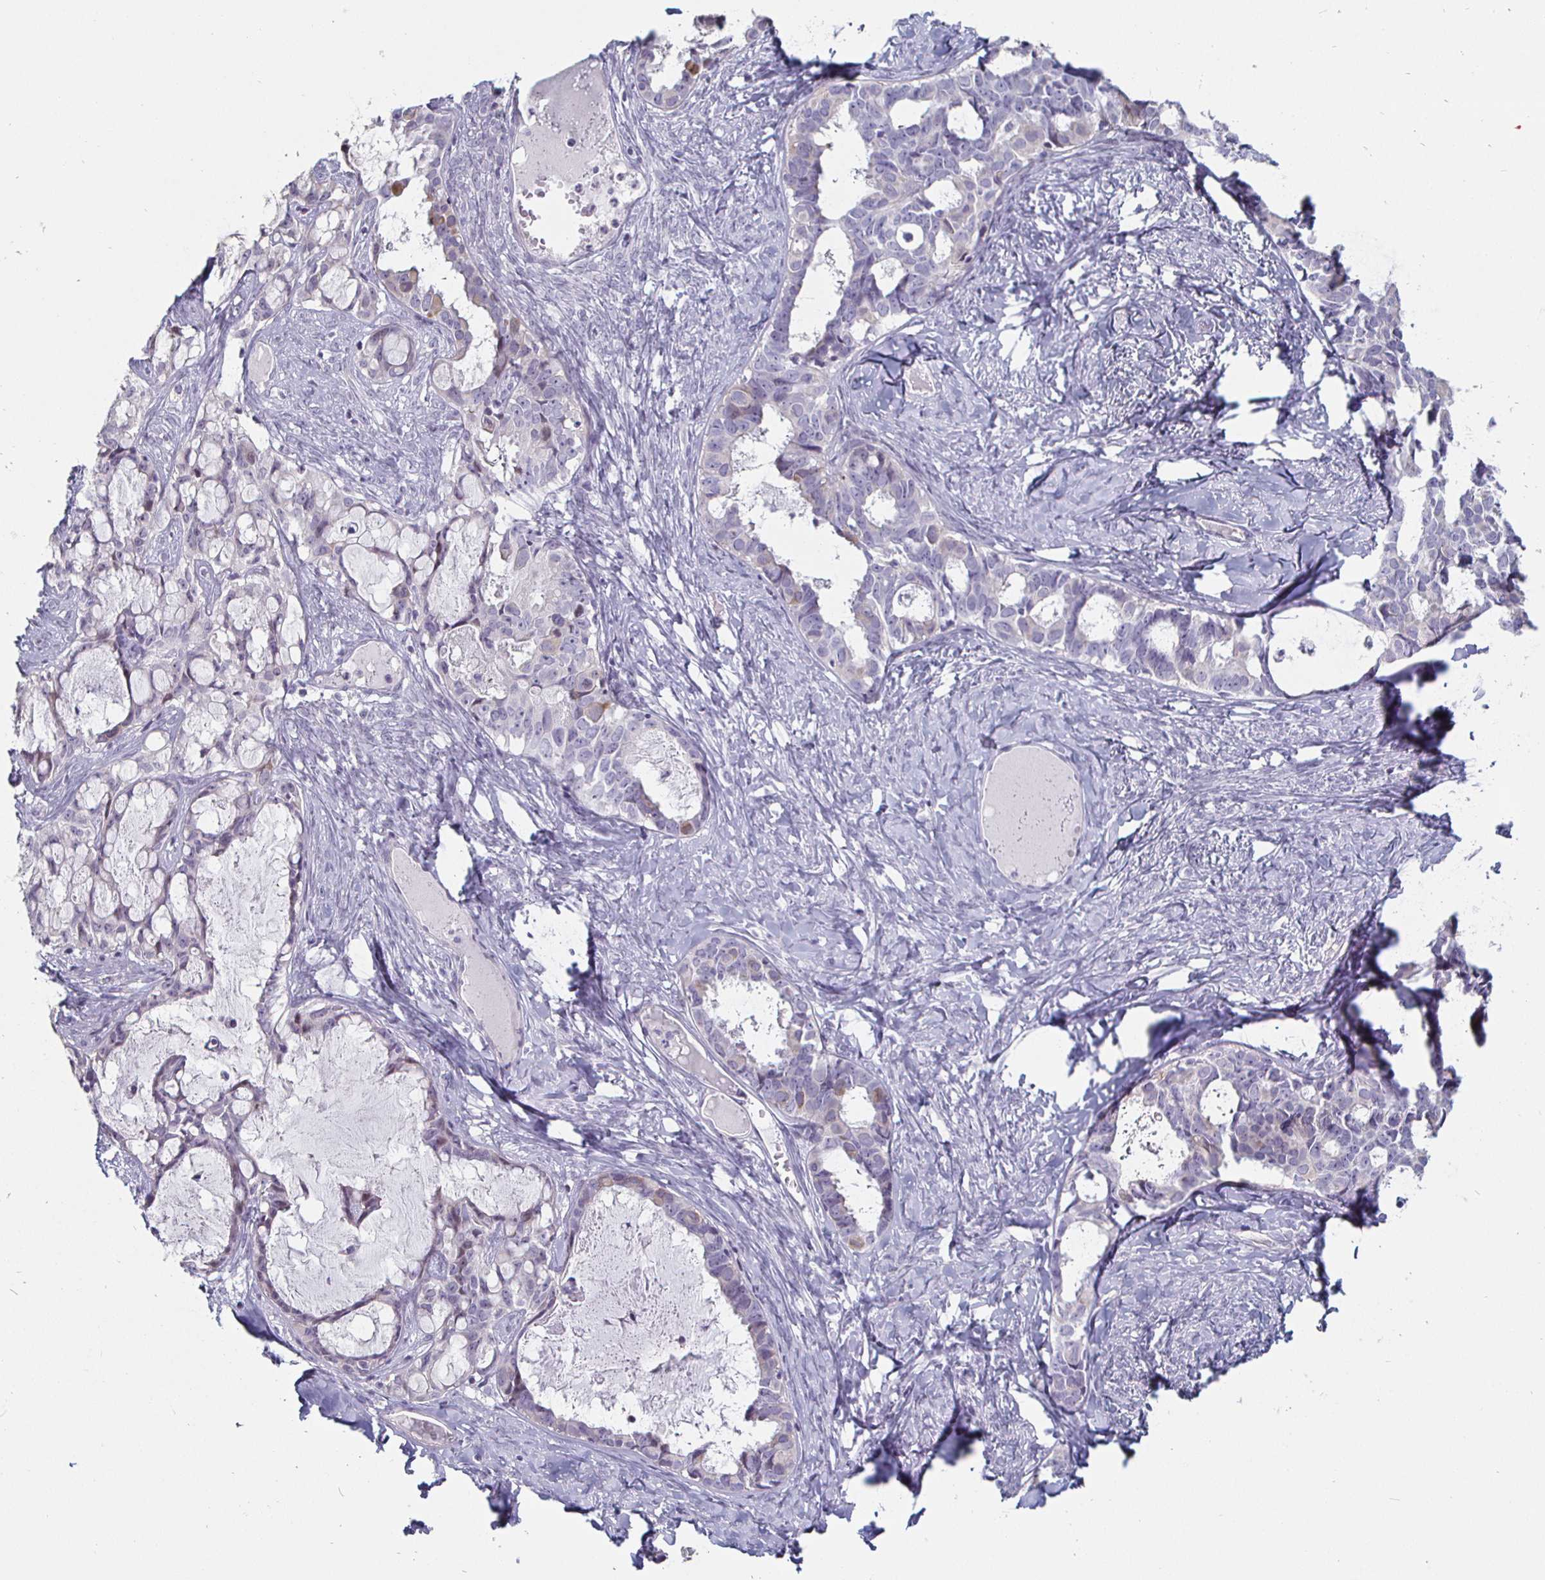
{"staining": {"intensity": "negative", "quantity": "none", "location": "none"}, "tissue": "ovarian cancer", "cell_type": "Tumor cells", "image_type": "cancer", "snomed": [{"axis": "morphology", "description": "Cystadenocarcinoma, serous, NOS"}, {"axis": "topography", "description": "Ovary"}], "caption": "A photomicrograph of human ovarian cancer is negative for staining in tumor cells.", "gene": "DMRTB1", "patient": {"sex": "female", "age": 69}}